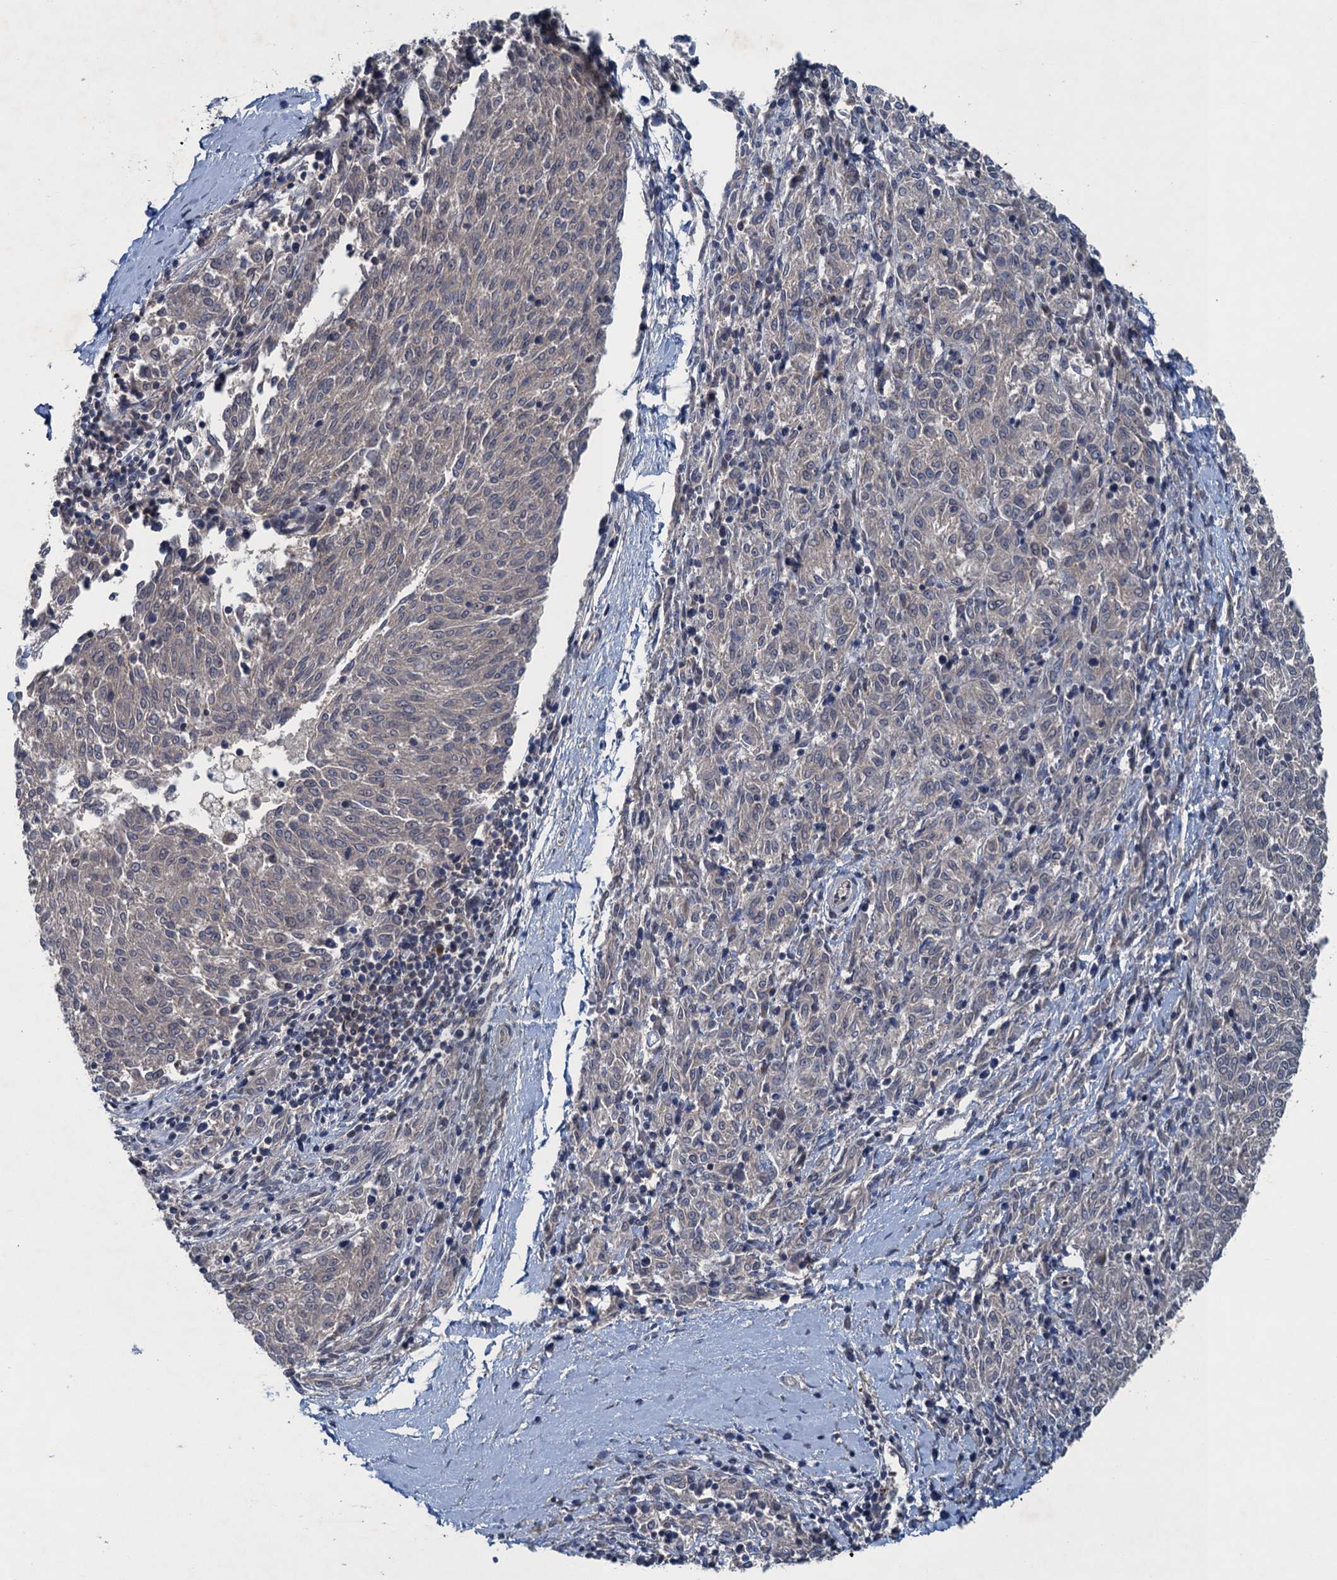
{"staining": {"intensity": "negative", "quantity": "none", "location": "none"}, "tissue": "melanoma", "cell_type": "Tumor cells", "image_type": "cancer", "snomed": [{"axis": "morphology", "description": "Malignant melanoma, NOS"}, {"axis": "topography", "description": "Skin"}], "caption": "Immunohistochemistry (IHC) photomicrograph of neoplastic tissue: human melanoma stained with DAB displays no significant protein positivity in tumor cells.", "gene": "RNF165", "patient": {"sex": "female", "age": 72}}